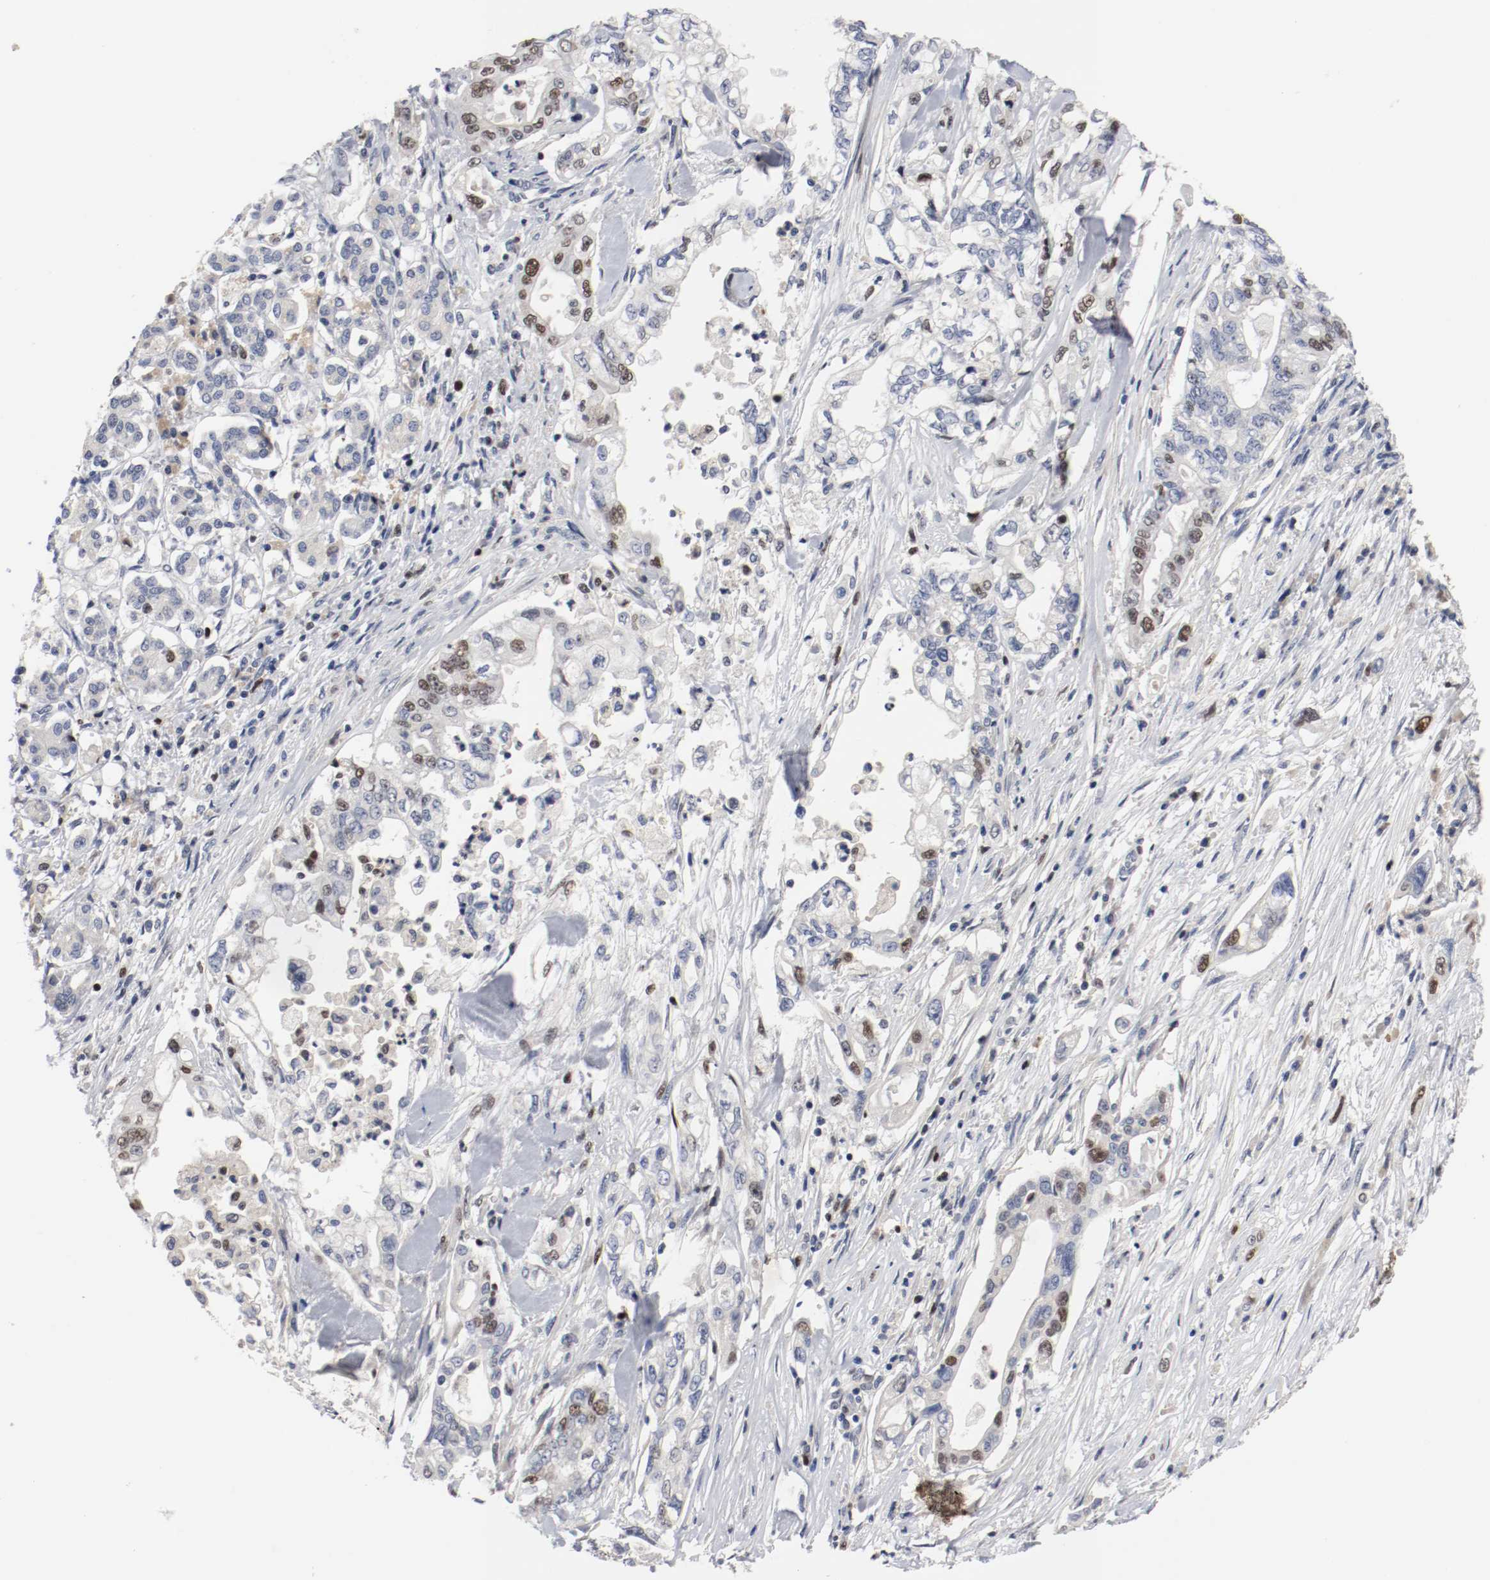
{"staining": {"intensity": "moderate", "quantity": "<25%", "location": "nuclear"}, "tissue": "pancreatic cancer", "cell_type": "Tumor cells", "image_type": "cancer", "snomed": [{"axis": "morphology", "description": "Normal tissue, NOS"}, {"axis": "topography", "description": "Pancreas"}], "caption": "Brown immunohistochemical staining in human pancreatic cancer demonstrates moderate nuclear positivity in approximately <25% of tumor cells.", "gene": "MCM6", "patient": {"sex": "male", "age": 42}}